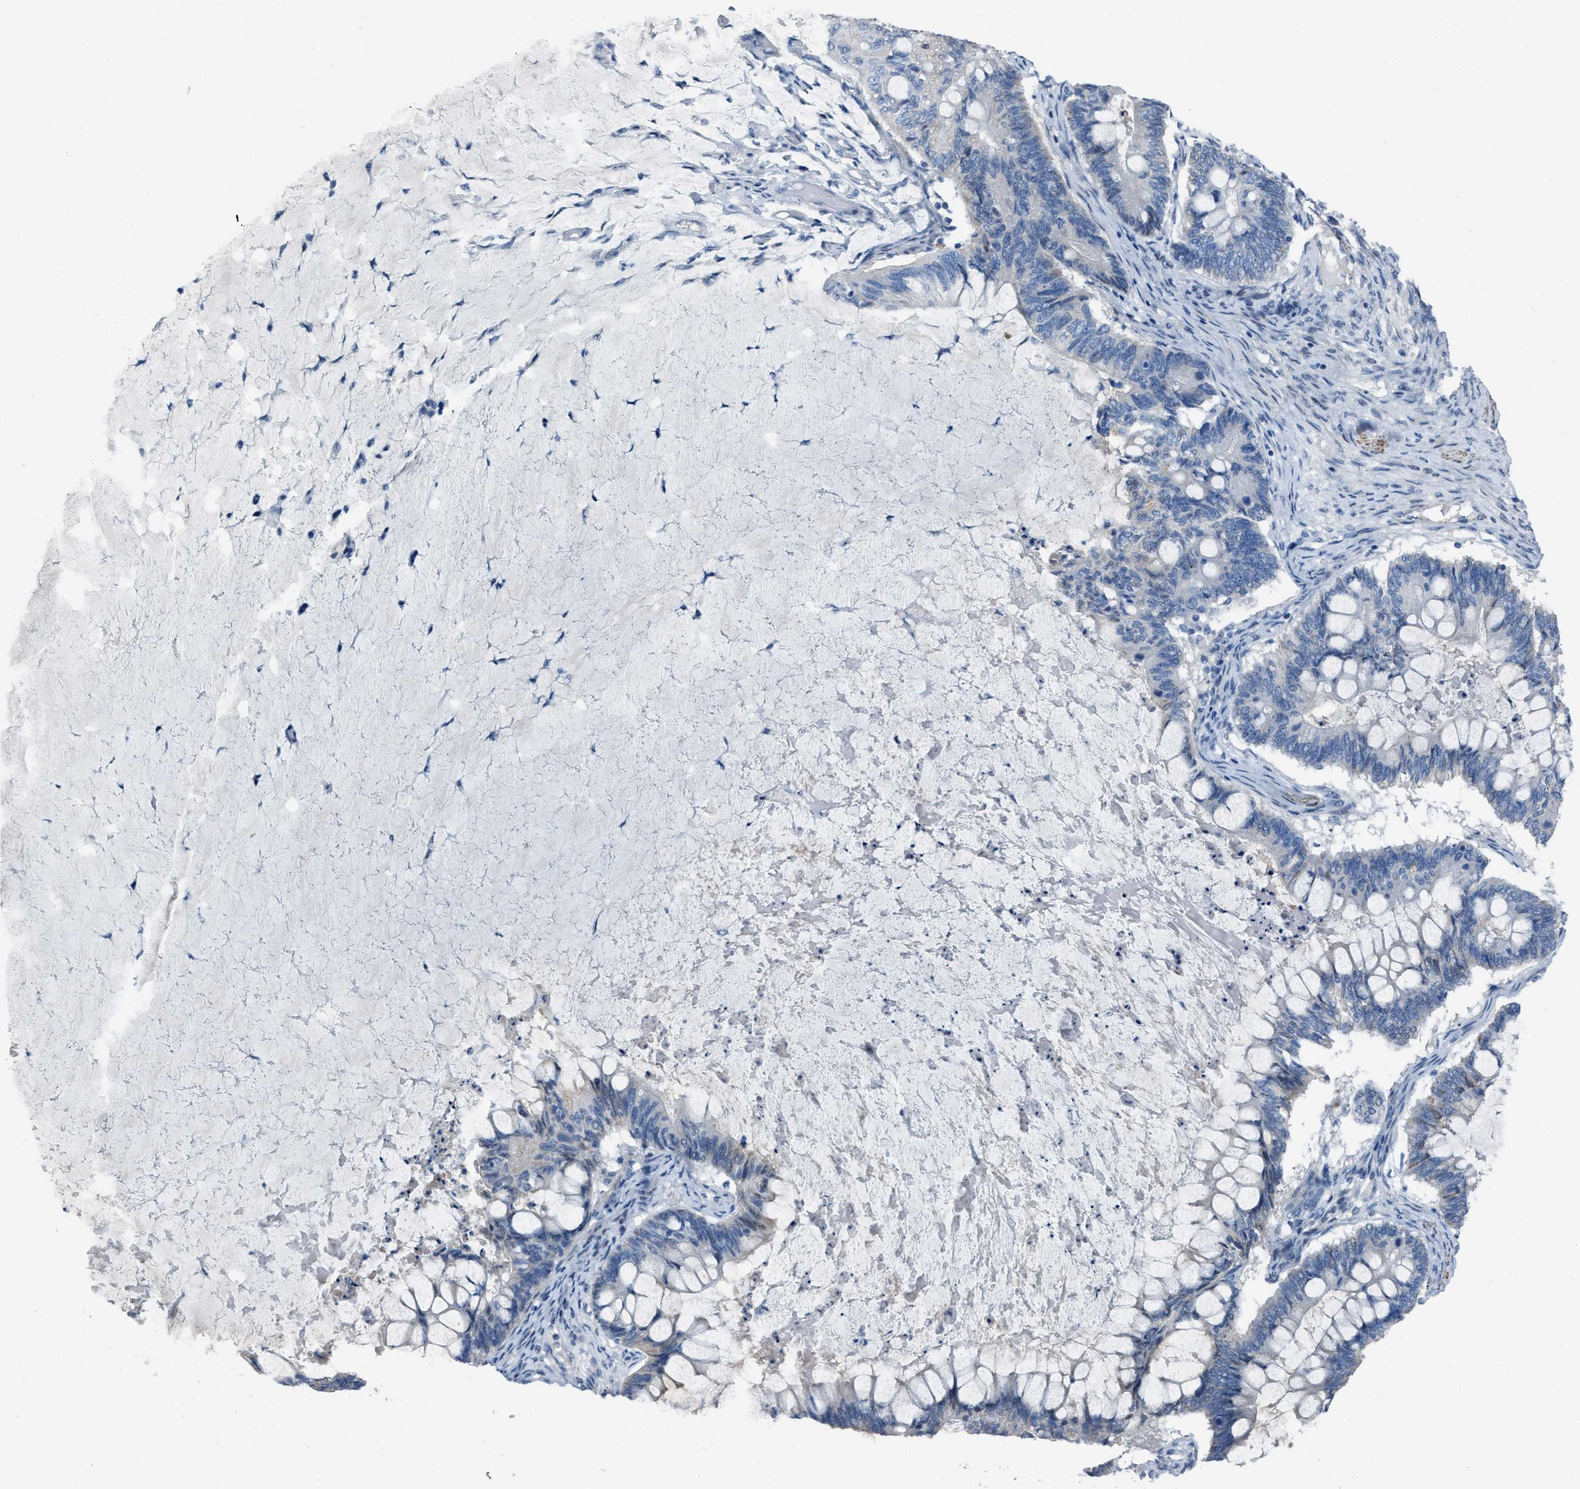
{"staining": {"intensity": "negative", "quantity": "none", "location": "none"}, "tissue": "ovarian cancer", "cell_type": "Tumor cells", "image_type": "cancer", "snomed": [{"axis": "morphology", "description": "Cystadenocarcinoma, mucinous, NOS"}, {"axis": "topography", "description": "Ovary"}], "caption": "Immunohistochemical staining of mucinous cystadenocarcinoma (ovarian) displays no significant expression in tumor cells.", "gene": "SPATC1L", "patient": {"sex": "female", "age": 61}}